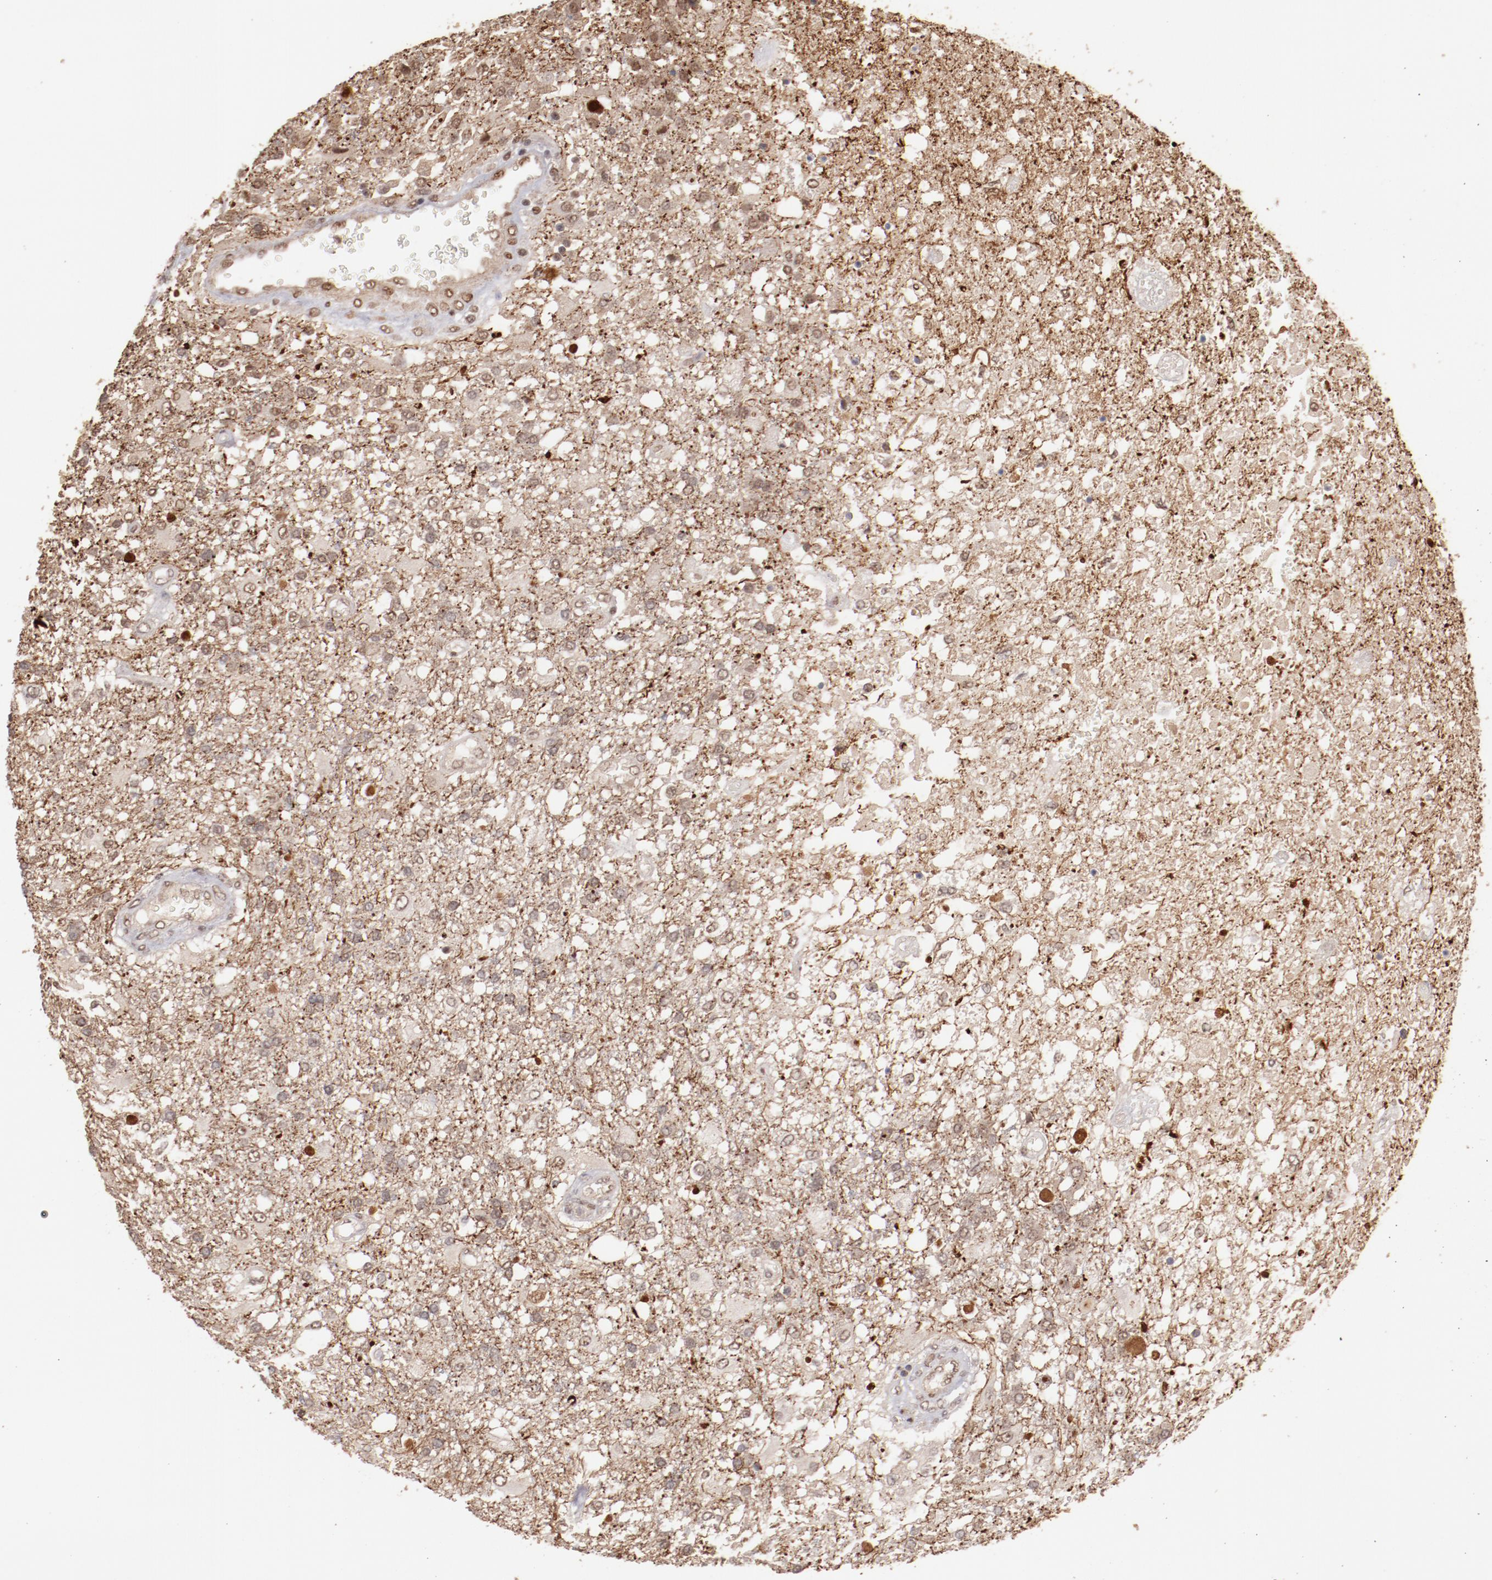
{"staining": {"intensity": "weak", "quantity": "25%-75%", "location": "nuclear"}, "tissue": "glioma", "cell_type": "Tumor cells", "image_type": "cancer", "snomed": [{"axis": "morphology", "description": "Glioma, malignant, High grade"}, {"axis": "topography", "description": "Cerebral cortex"}], "caption": "Malignant glioma (high-grade) tissue demonstrates weak nuclear staining in approximately 25%-75% of tumor cells", "gene": "CLOCK", "patient": {"sex": "male", "age": 79}}